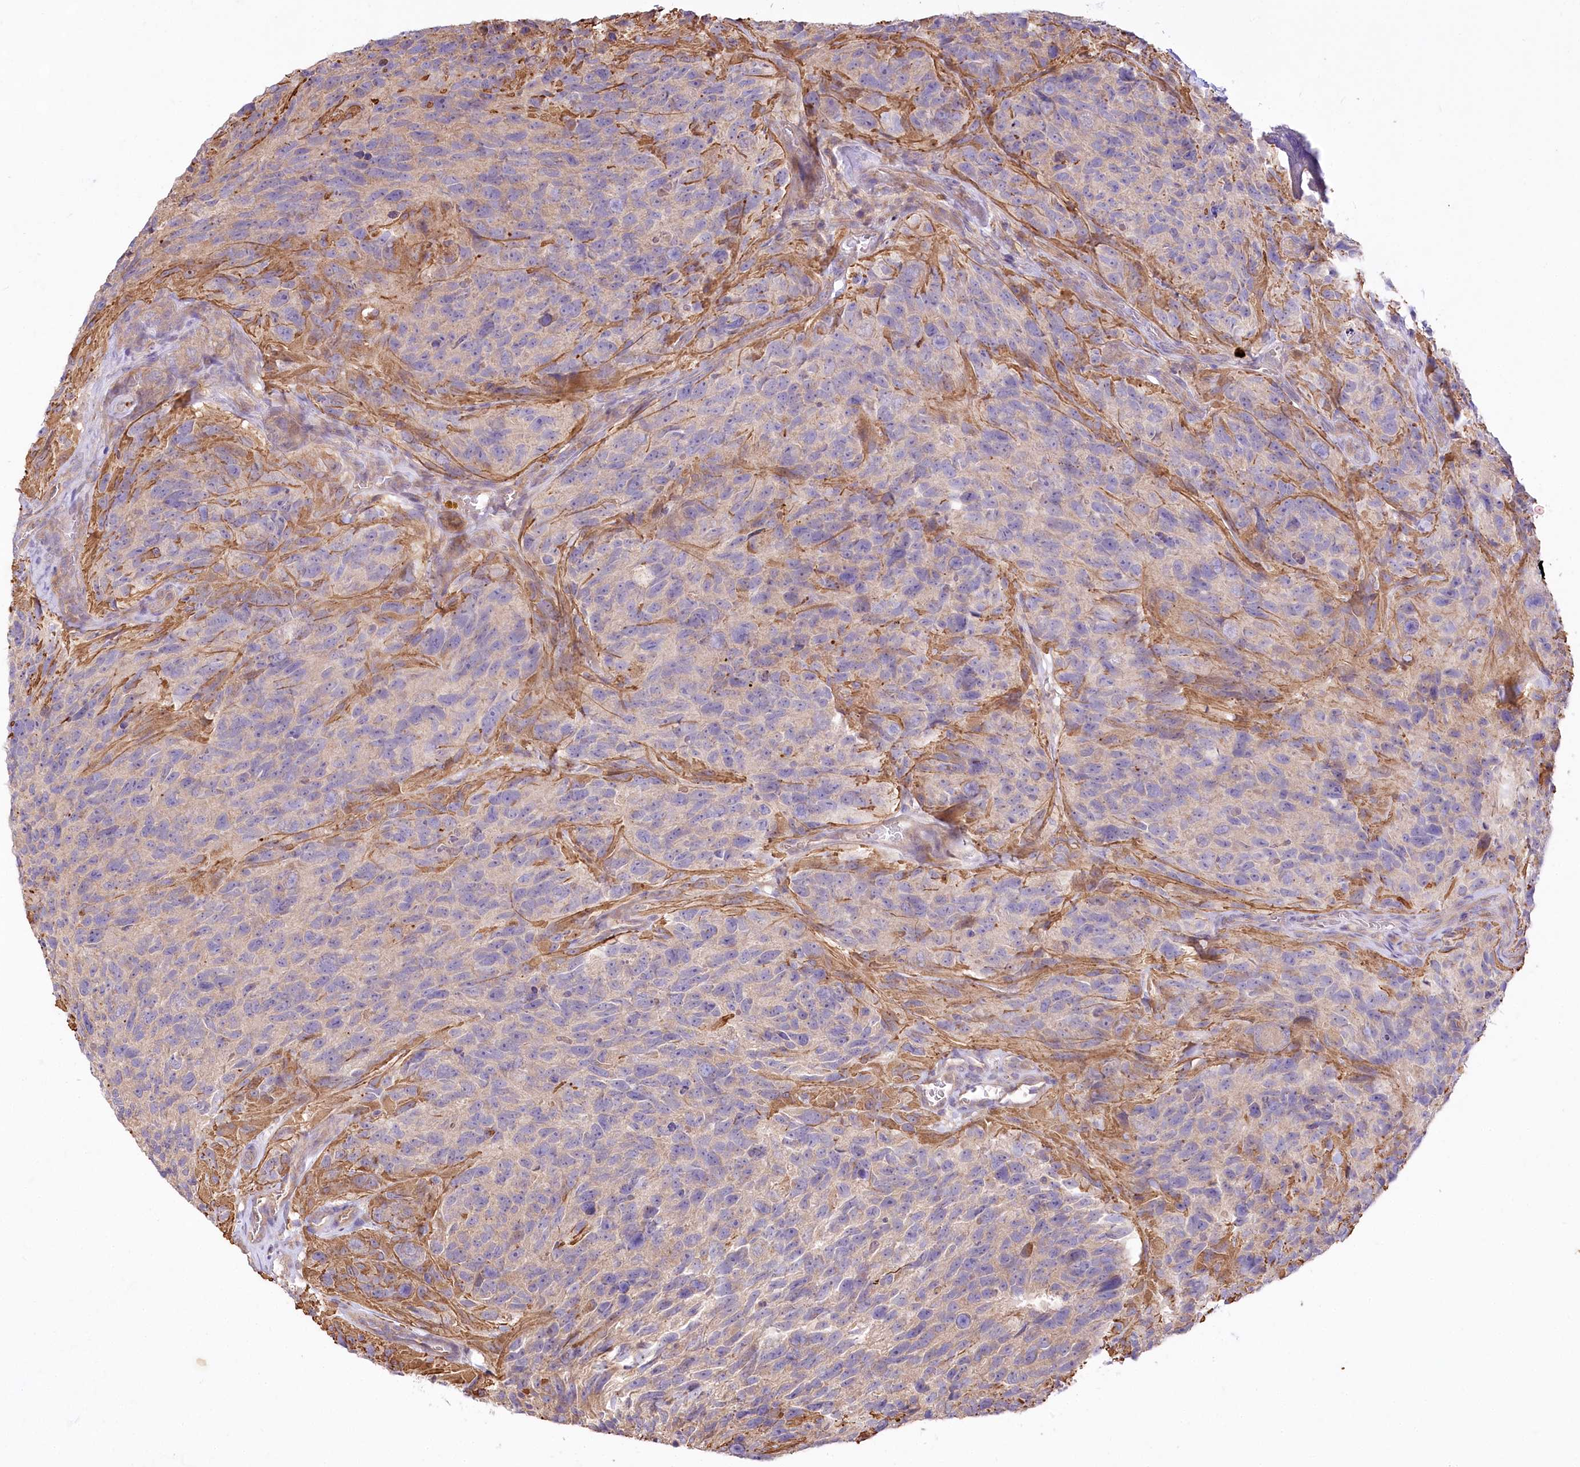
{"staining": {"intensity": "negative", "quantity": "none", "location": "none"}, "tissue": "glioma", "cell_type": "Tumor cells", "image_type": "cancer", "snomed": [{"axis": "morphology", "description": "Glioma, malignant, High grade"}, {"axis": "topography", "description": "Brain"}], "caption": "This is an immunohistochemistry histopathology image of human glioma. There is no positivity in tumor cells.", "gene": "PYROXD1", "patient": {"sex": "male", "age": 69}}